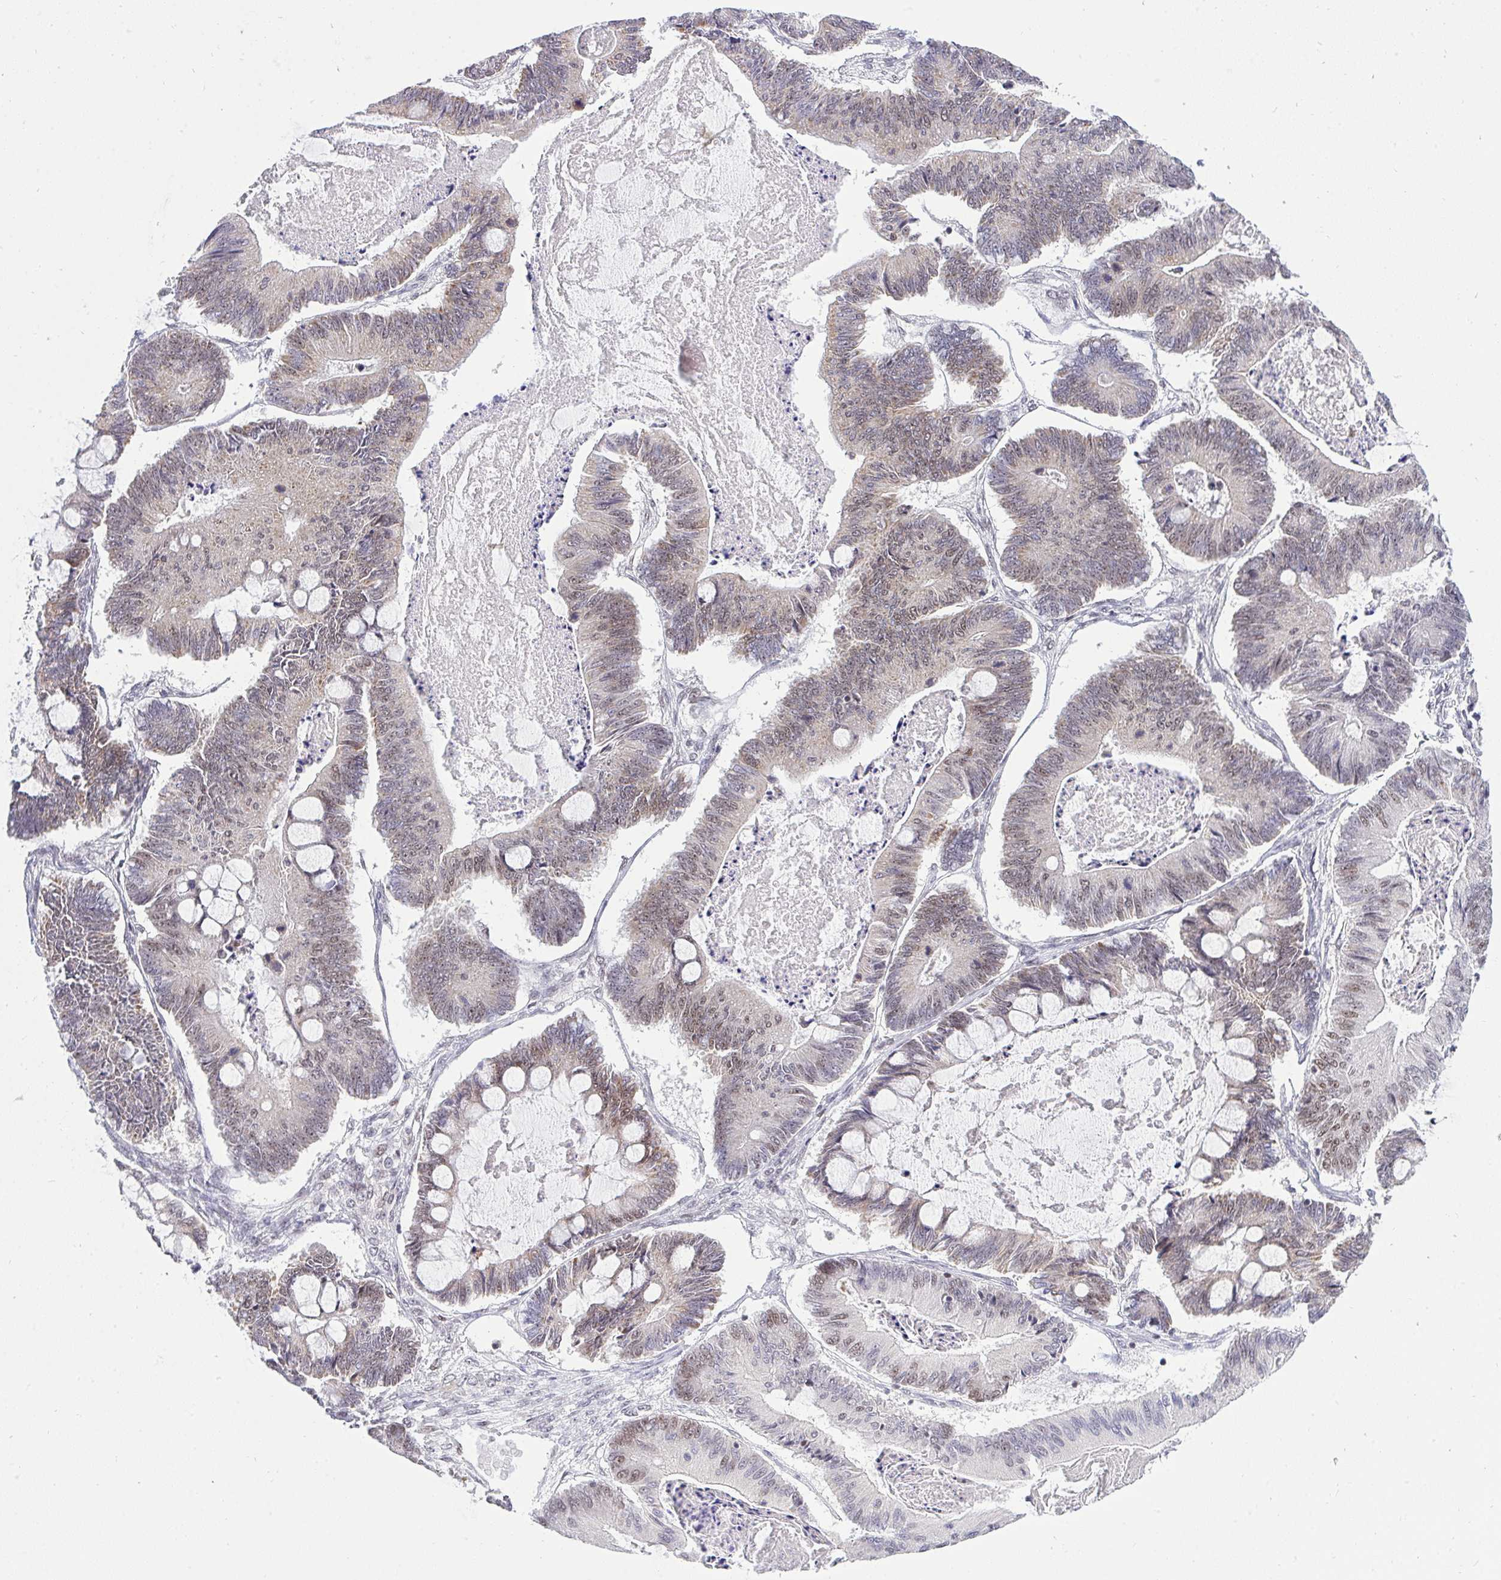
{"staining": {"intensity": "weak", "quantity": "<25%", "location": "cytoplasmic/membranous,nuclear"}, "tissue": "ovarian cancer", "cell_type": "Tumor cells", "image_type": "cancer", "snomed": [{"axis": "morphology", "description": "Cystadenocarcinoma, mucinous, NOS"}, {"axis": "topography", "description": "Ovary"}], "caption": "Tumor cells show no significant protein staining in ovarian cancer. (DAB (3,3'-diaminobenzidine) immunohistochemistry (IHC), high magnification).", "gene": "RFC4", "patient": {"sex": "female", "age": 61}}